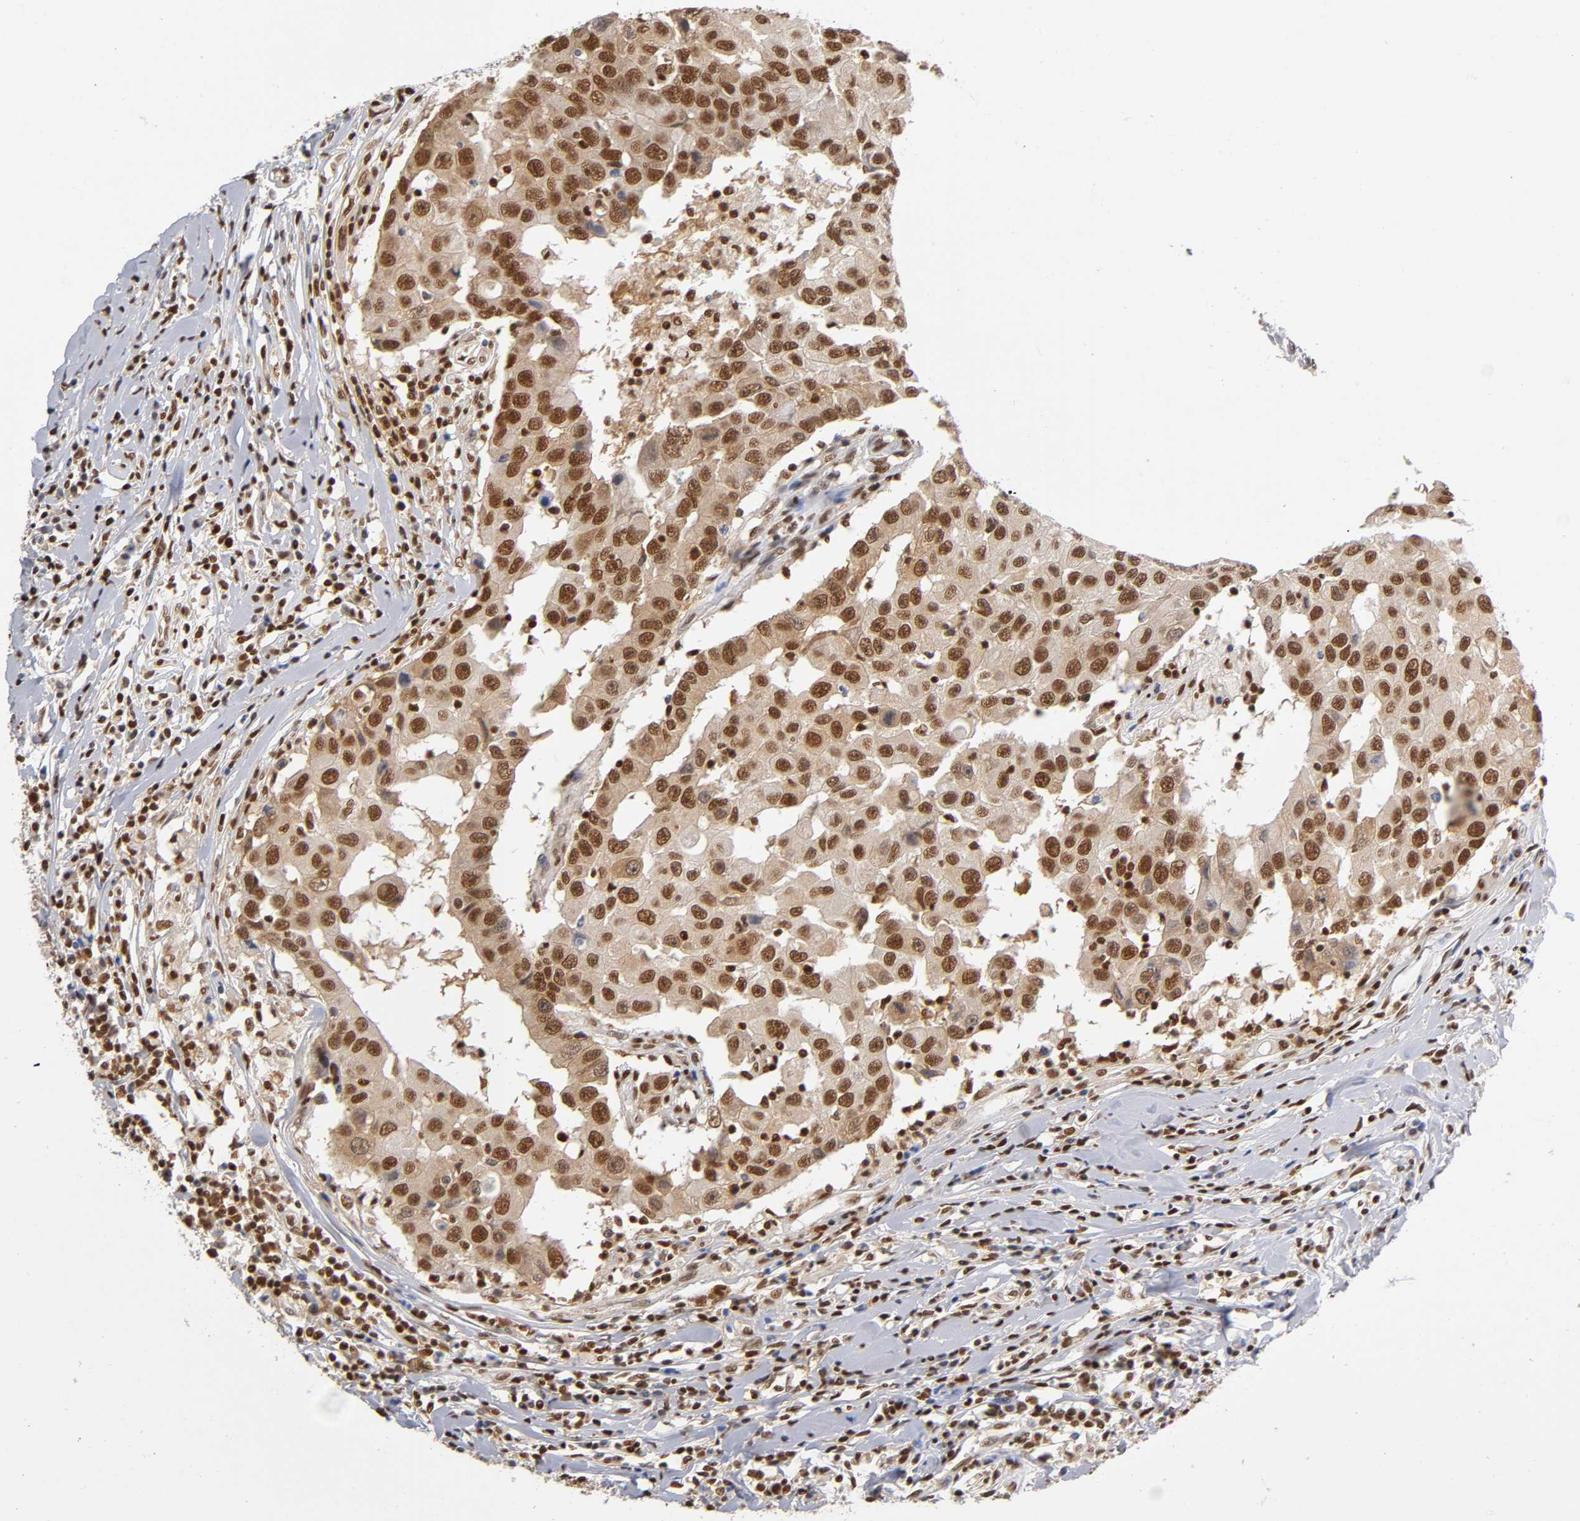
{"staining": {"intensity": "strong", "quantity": ">75%", "location": "nuclear"}, "tissue": "breast cancer", "cell_type": "Tumor cells", "image_type": "cancer", "snomed": [{"axis": "morphology", "description": "Duct carcinoma"}, {"axis": "topography", "description": "Breast"}], "caption": "Protein analysis of breast cancer tissue displays strong nuclear positivity in approximately >75% of tumor cells.", "gene": "ILKAP", "patient": {"sex": "female", "age": 27}}